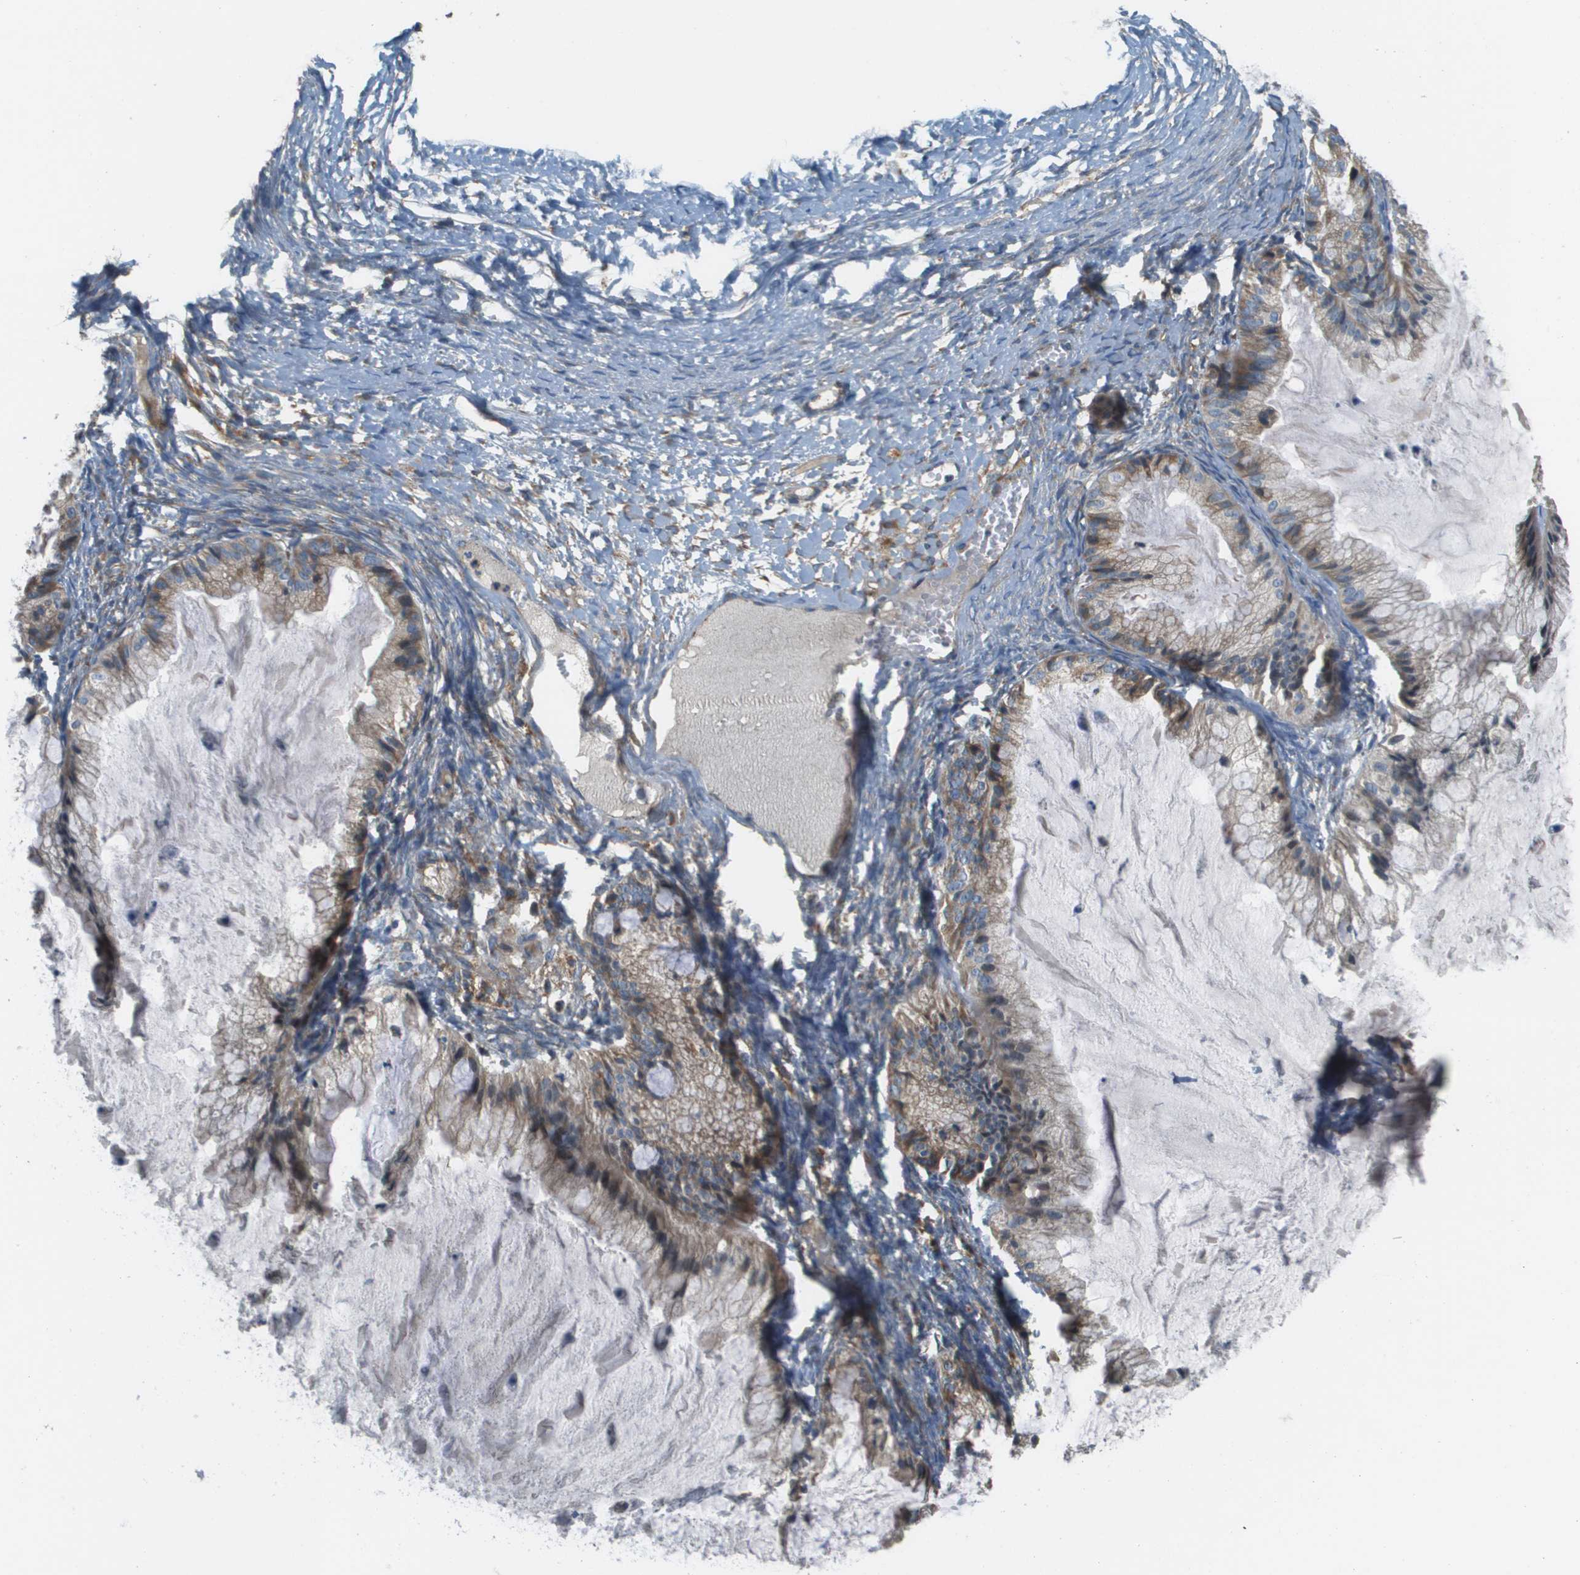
{"staining": {"intensity": "weak", "quantity": ">75%", "location": "cytoplasmic/membranous"}, "tissue": "ovarian cancer", "cell_type": "Tumor cells", "image_type": "cancer", "snomed": [{"axis": "morphology", "description": "Cystadenocarcinoma, mucinous, NOS"}, {"axis": "topography", "description": "Ovary"}], "caption": "Tumor cells display low levels of weak cytoplasmic/membranous staining in approximately >75% of cells in ovarian cancer (mucinous cystadenocarcinoma).", "gene": "NRK", "patient": {"sex": "female", "age": 57}}